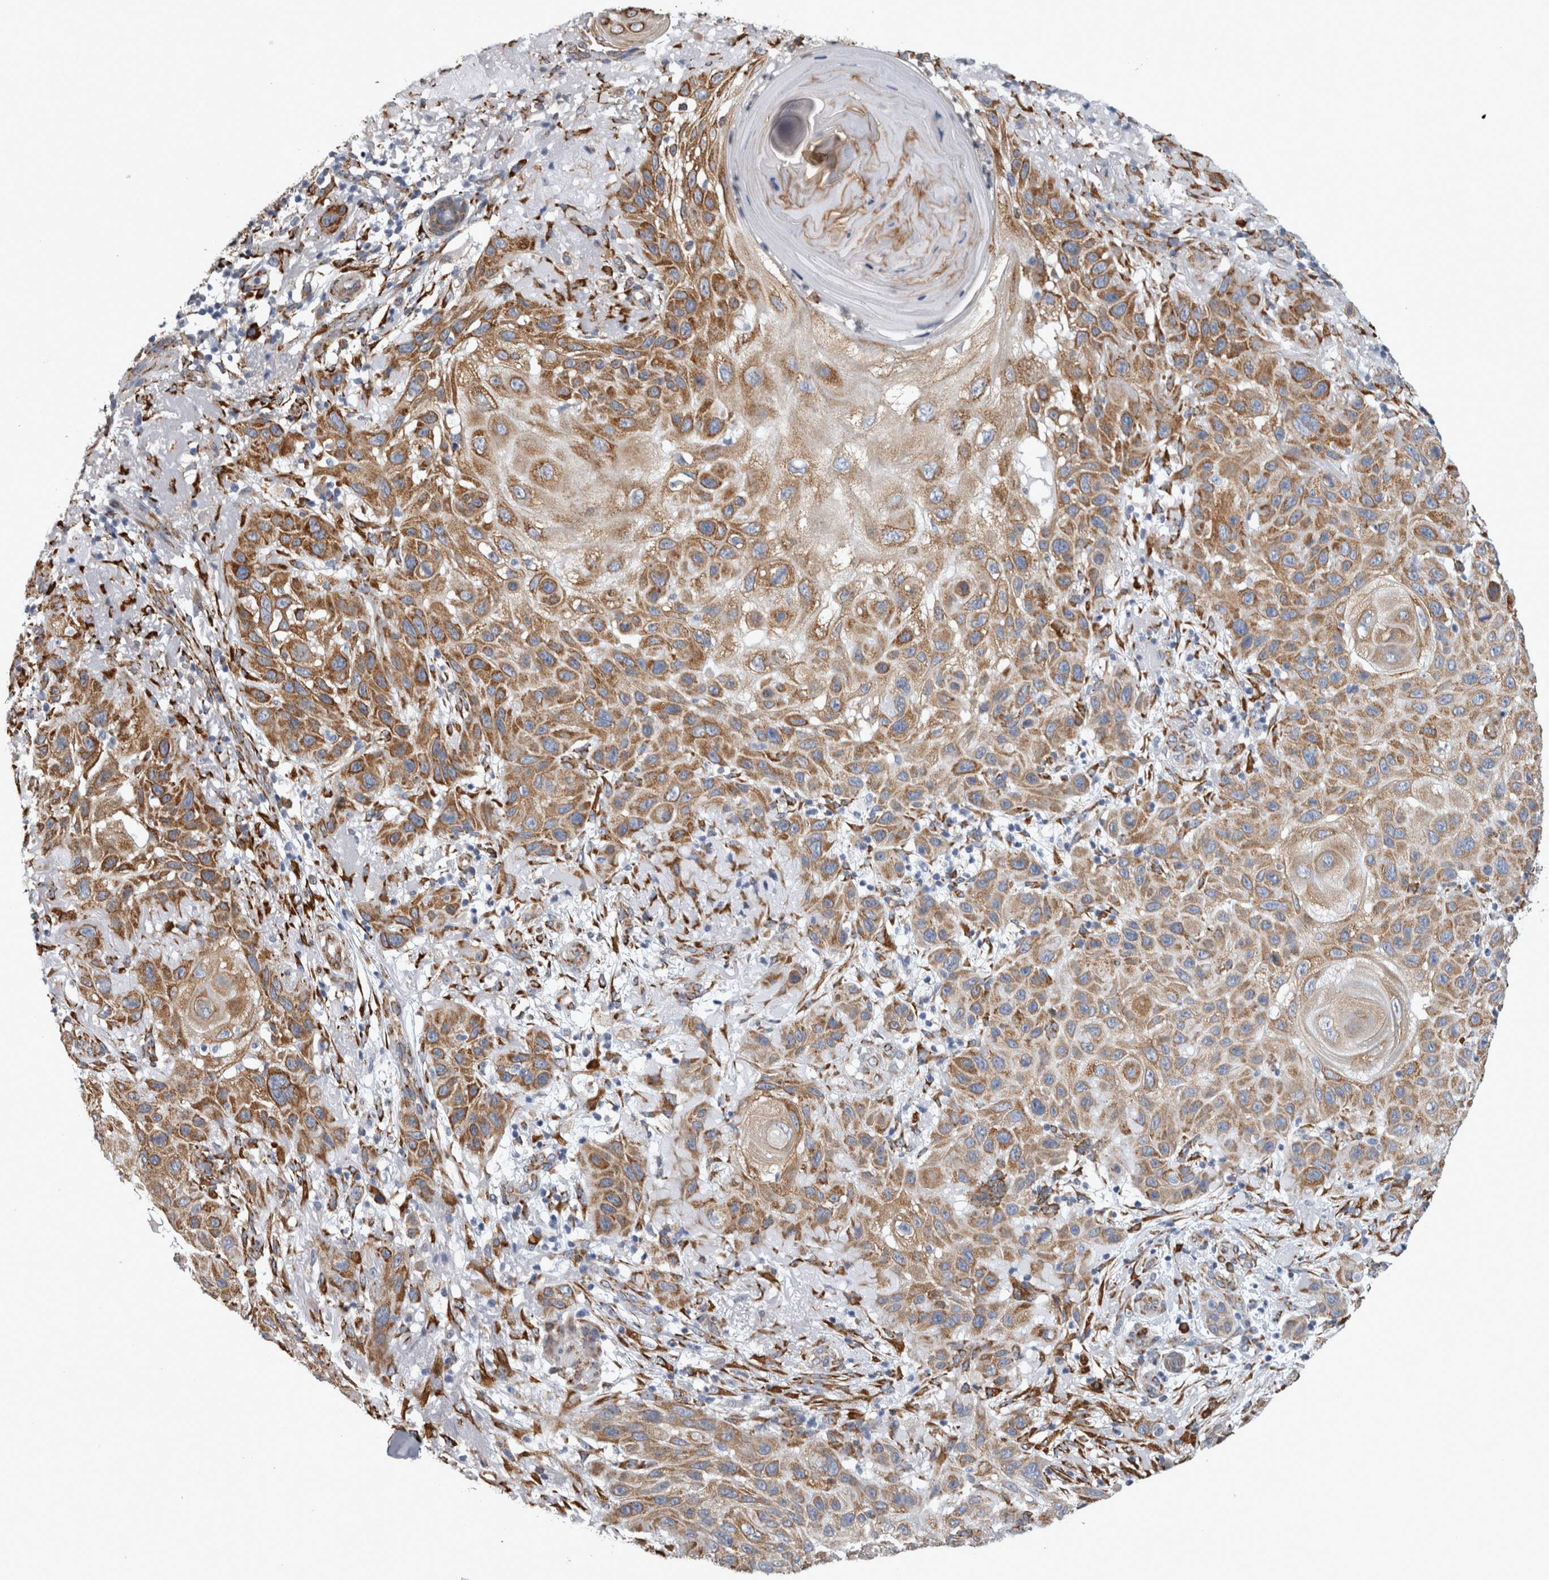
{"staining": {"intensity": "moderate", "quantity": ">75%", "location": "cytoplasmic/membranous"}, "tissue": "skin cancer", "cell_type": "Tumor cells", "image_type": "cancer", "snomed": [{"axis": "morphology", "description": "Normal tissue, NOS"}, {"axis": "morphology", "description": "Squamous cell carcinoma, NOS"}, {"axis": "topography", "description": "Skin"}], "caption": "Immunohistochemistry of squamous cell carcinoma (skin) exhibits medium levels of moderate cytoplasmic/membranous positivity in approximately >75% of tumor cells.", "gene": "FHIP2B", "patient": {"sex": "female", "age": 96}}